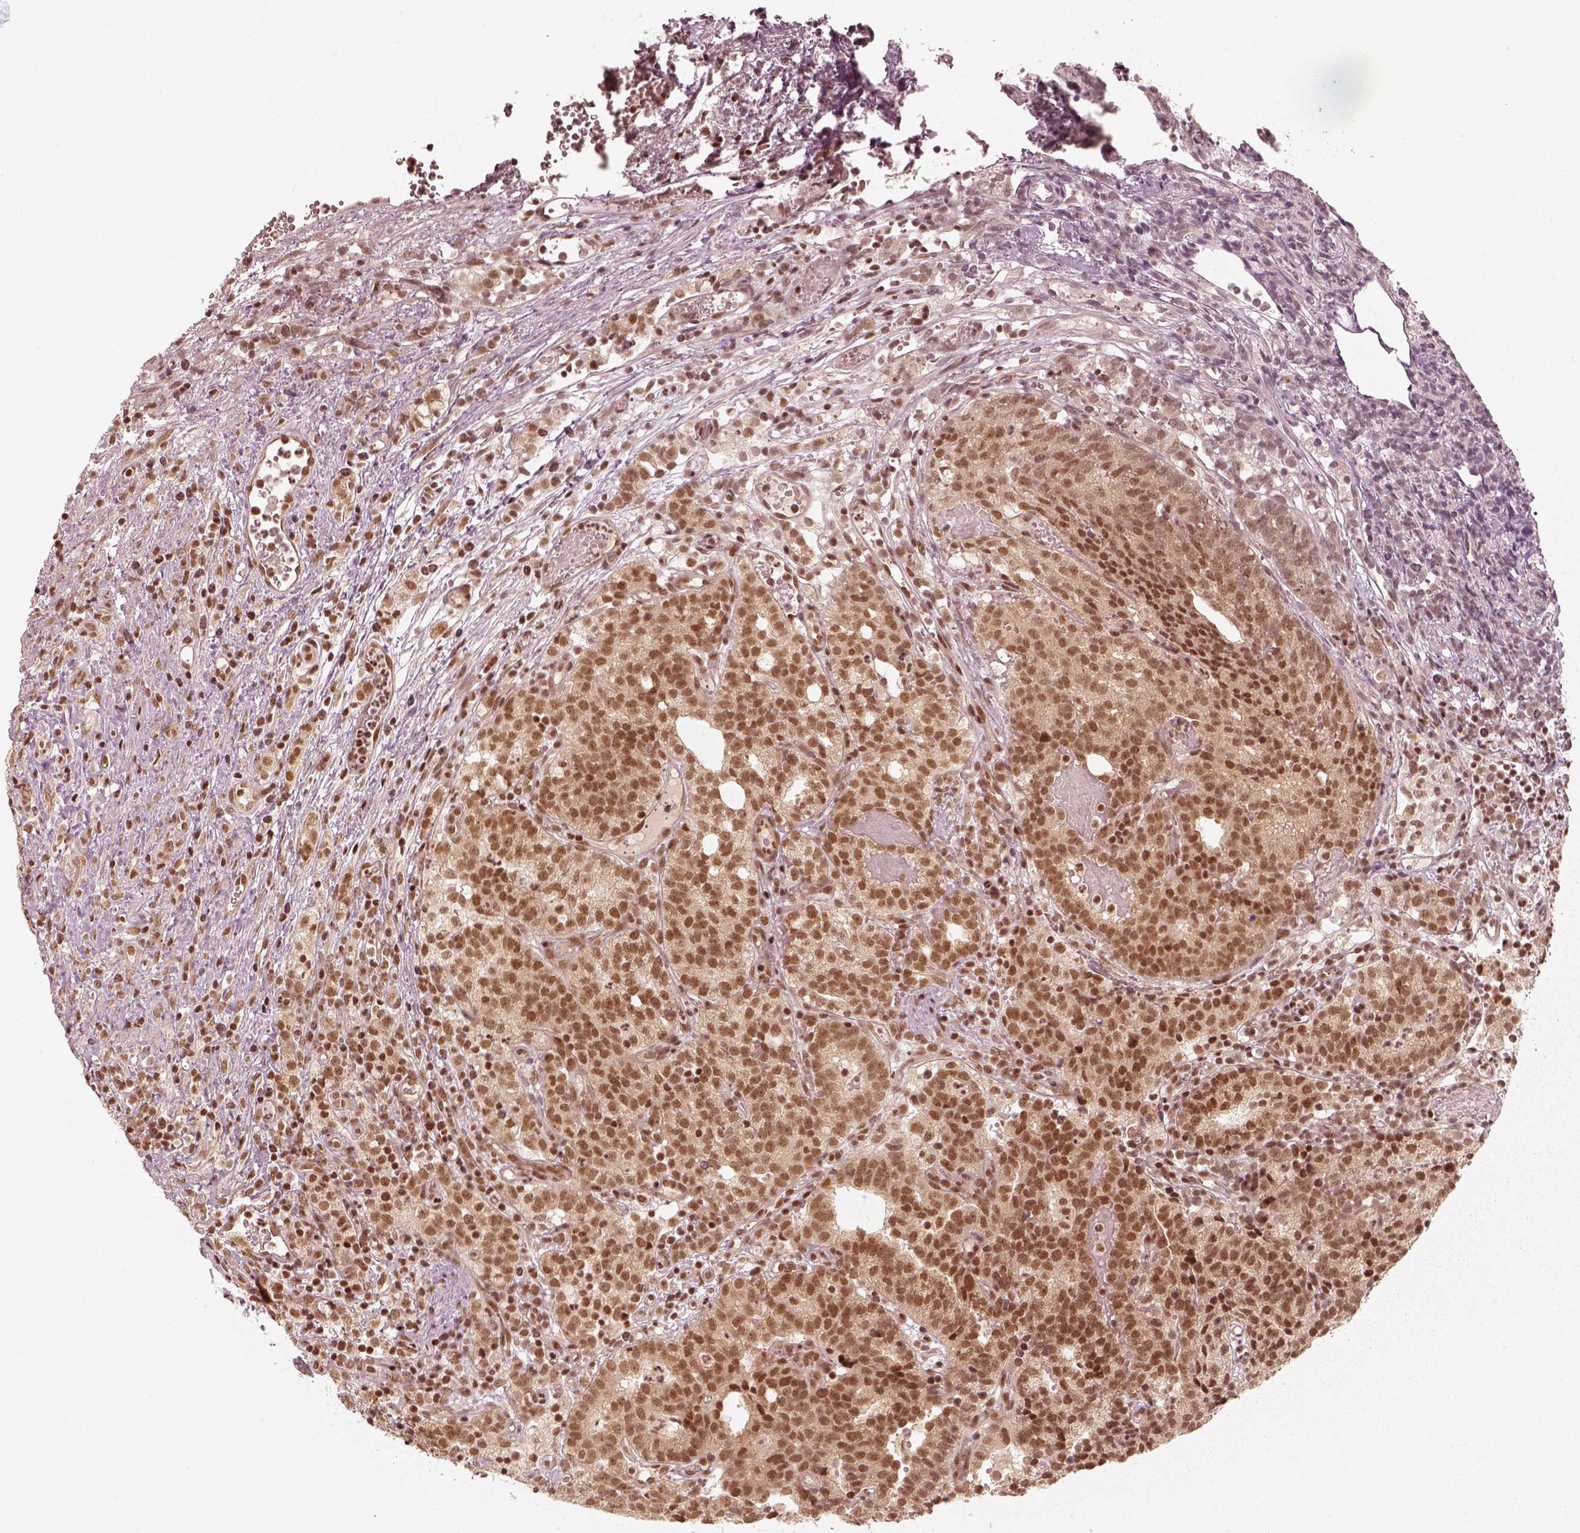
{"staining": {"intensity": "moderate", "quantity": ">75%", "location": "nuclear"}, "tissue": "prostate cancer", "cell_type": "Tumor cells", "image_type": "cancer", "snomed": [{"axis": "morphology", "description": "Adenocarcinoma, High grade"}, {"axis": "topography", "description": "Prostate"}], "caption": "Prostate cancer stained with a brown dye shows moderate nuclear positive positivity in about >75% of tumor cells.", "gene": "GMEB2", "patient": {"sex": "male", "age": 53}}